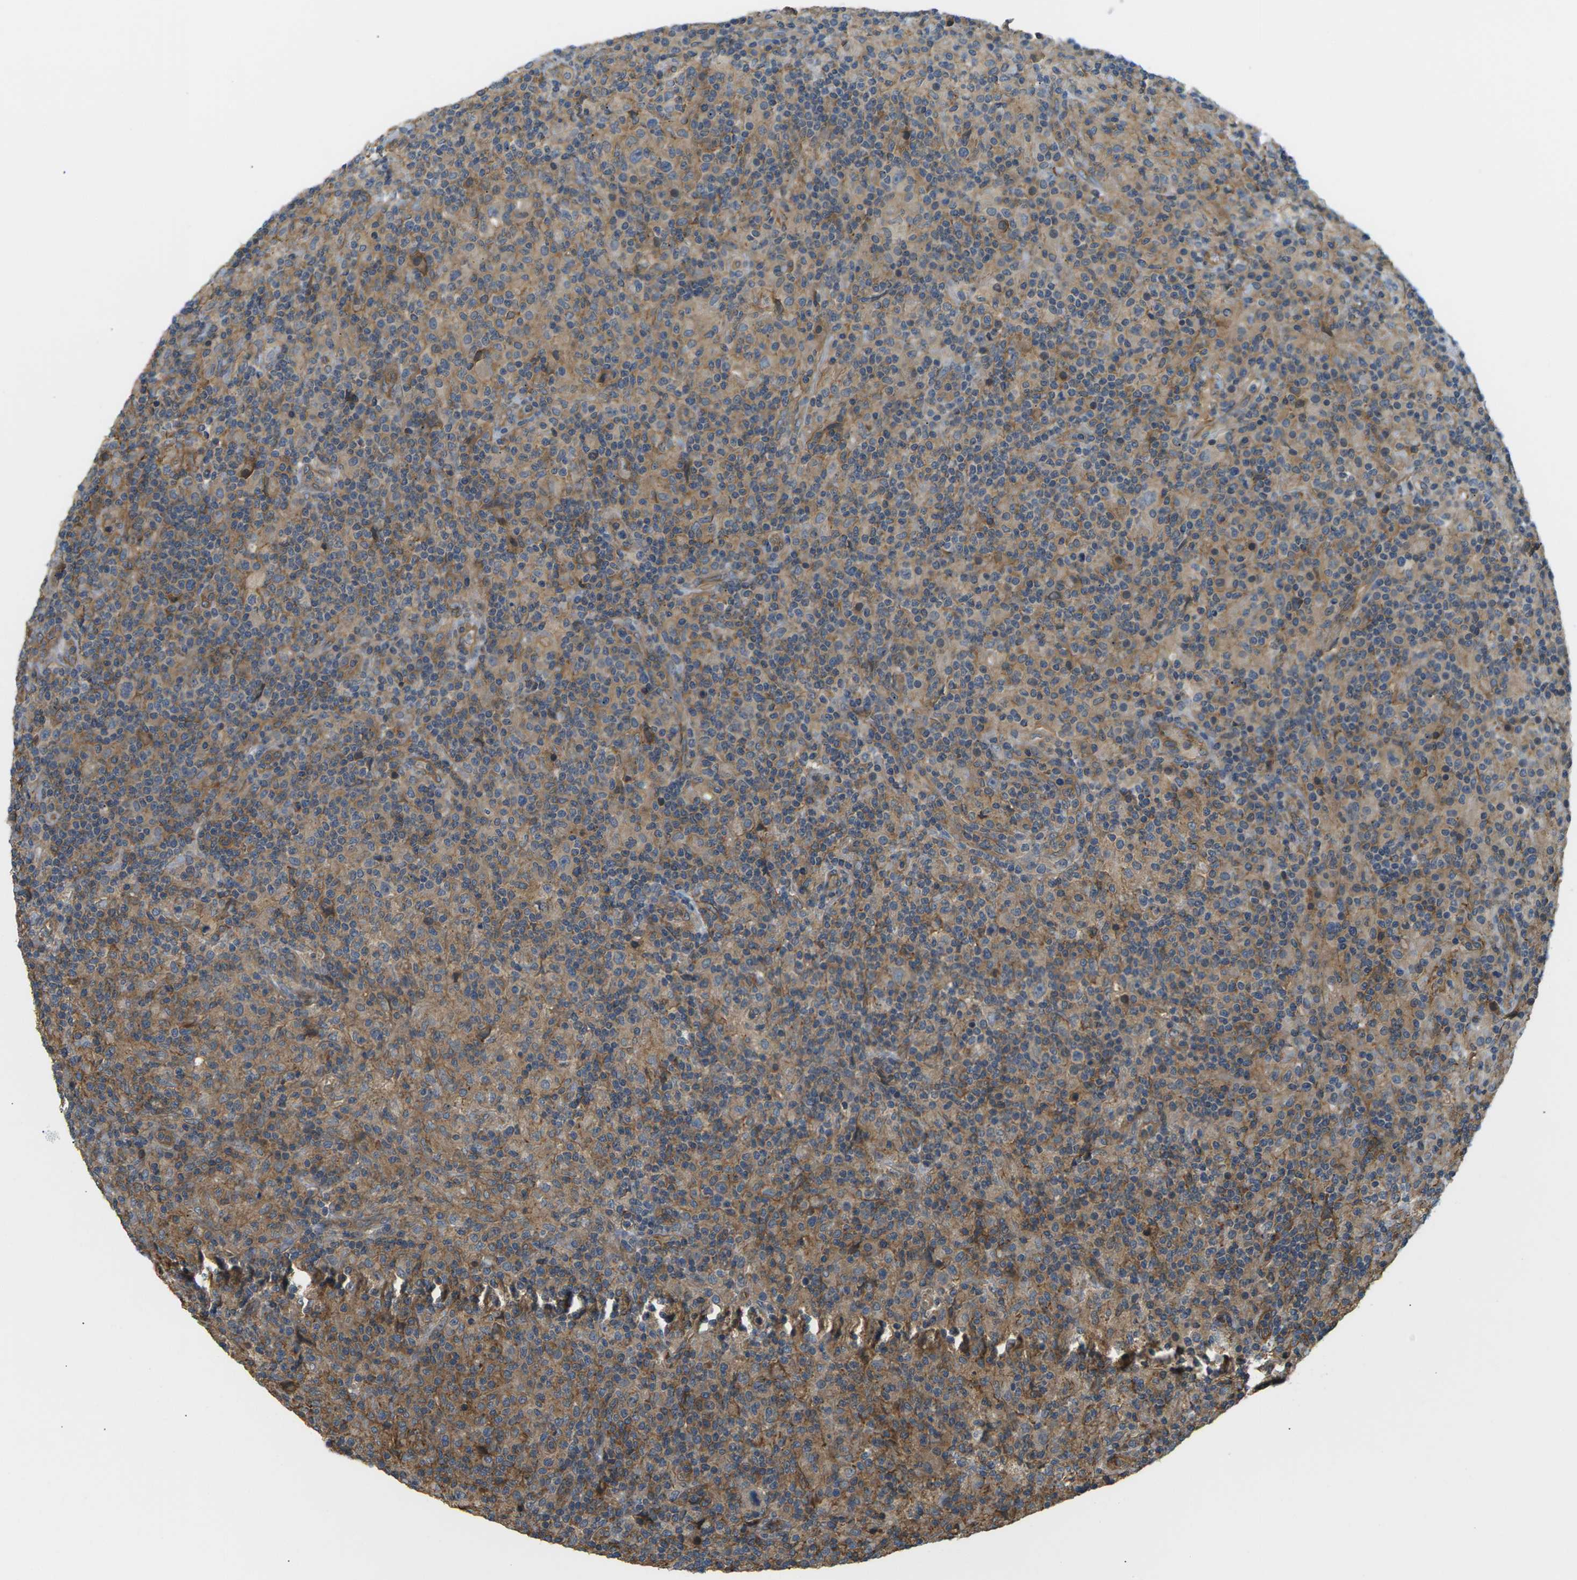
{"staining": {"intensity": "moderate", "quantity": ">75%", "location": "cytoplasmic/membranous"}, "tissue": "lymphoma", "cell_type": "Tumor cells", "image_type": "cancer", "snomed": [{"axis": "morphology", "description": "Hodgkin's disease, NOS"}, {"axis": "topography", "description": "Lymph node"}], "caption": "A micrograph of human Hodgkin's disease stained for a protein shows moderate cytoplasmic/membranous brown staining in tumor cells.", "gene": "DDHD2", "patient": {"sex": "male", "age": 70}}